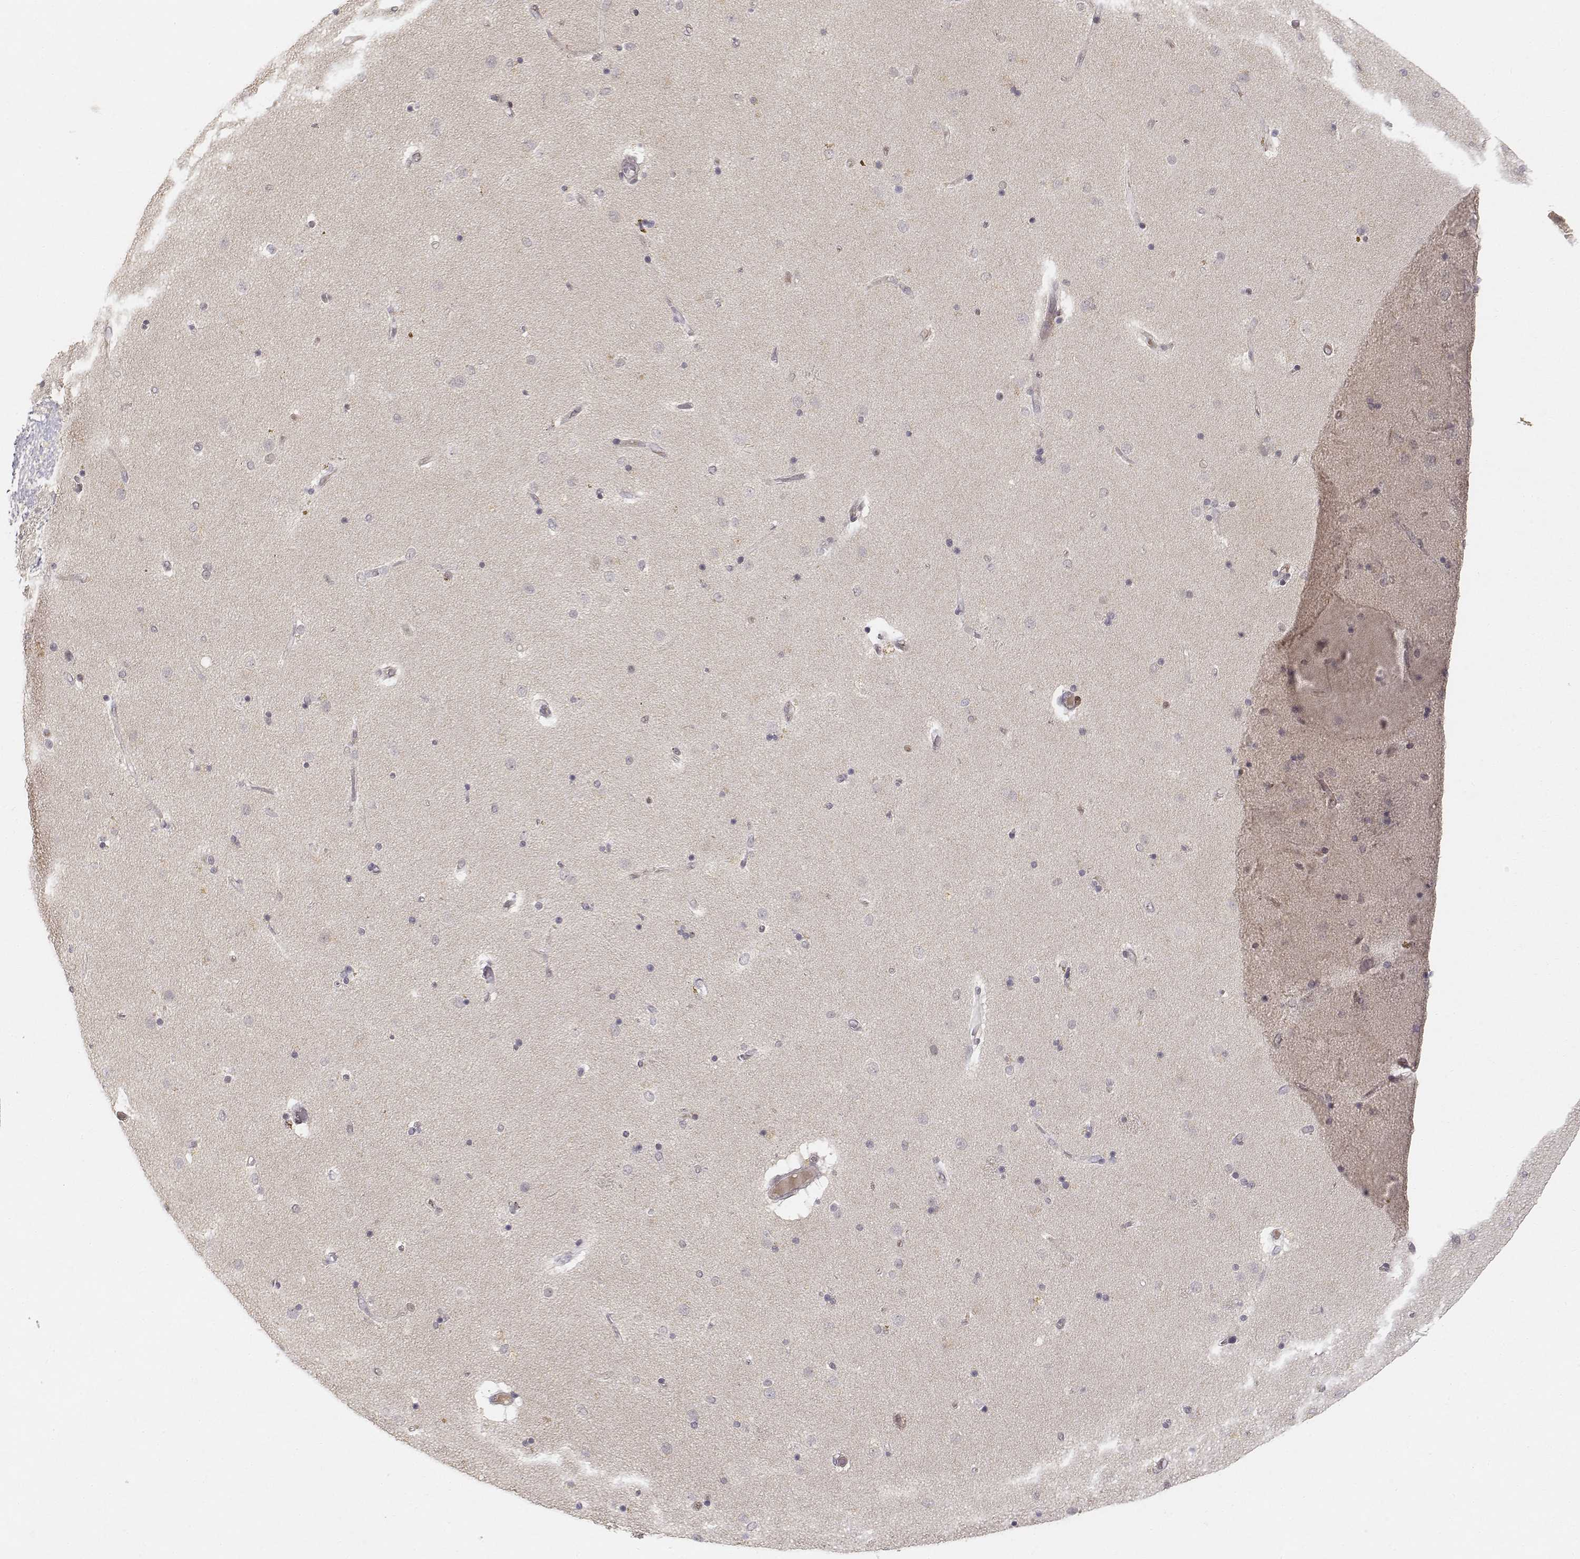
{"staining": {"intensity": "negative", "quantity": "none", "location": "none"}, "tissue": "caudate", "cell_type": "Glial cells", "image_type": "normal", "snomed": [{"axis": "morphology", "description": "Normal tissue, NOS"}, {"axis": "topography", "description": "Lateral ventricle wall"}], "caption": "This micrograph is of benign caudate stained with IHC to label a protein in brown with the nuclei are counter-stained blue. There is no expression in glial cells.", "gene": "FANCD2", "patient": {"sex": "female", "age": 71}}